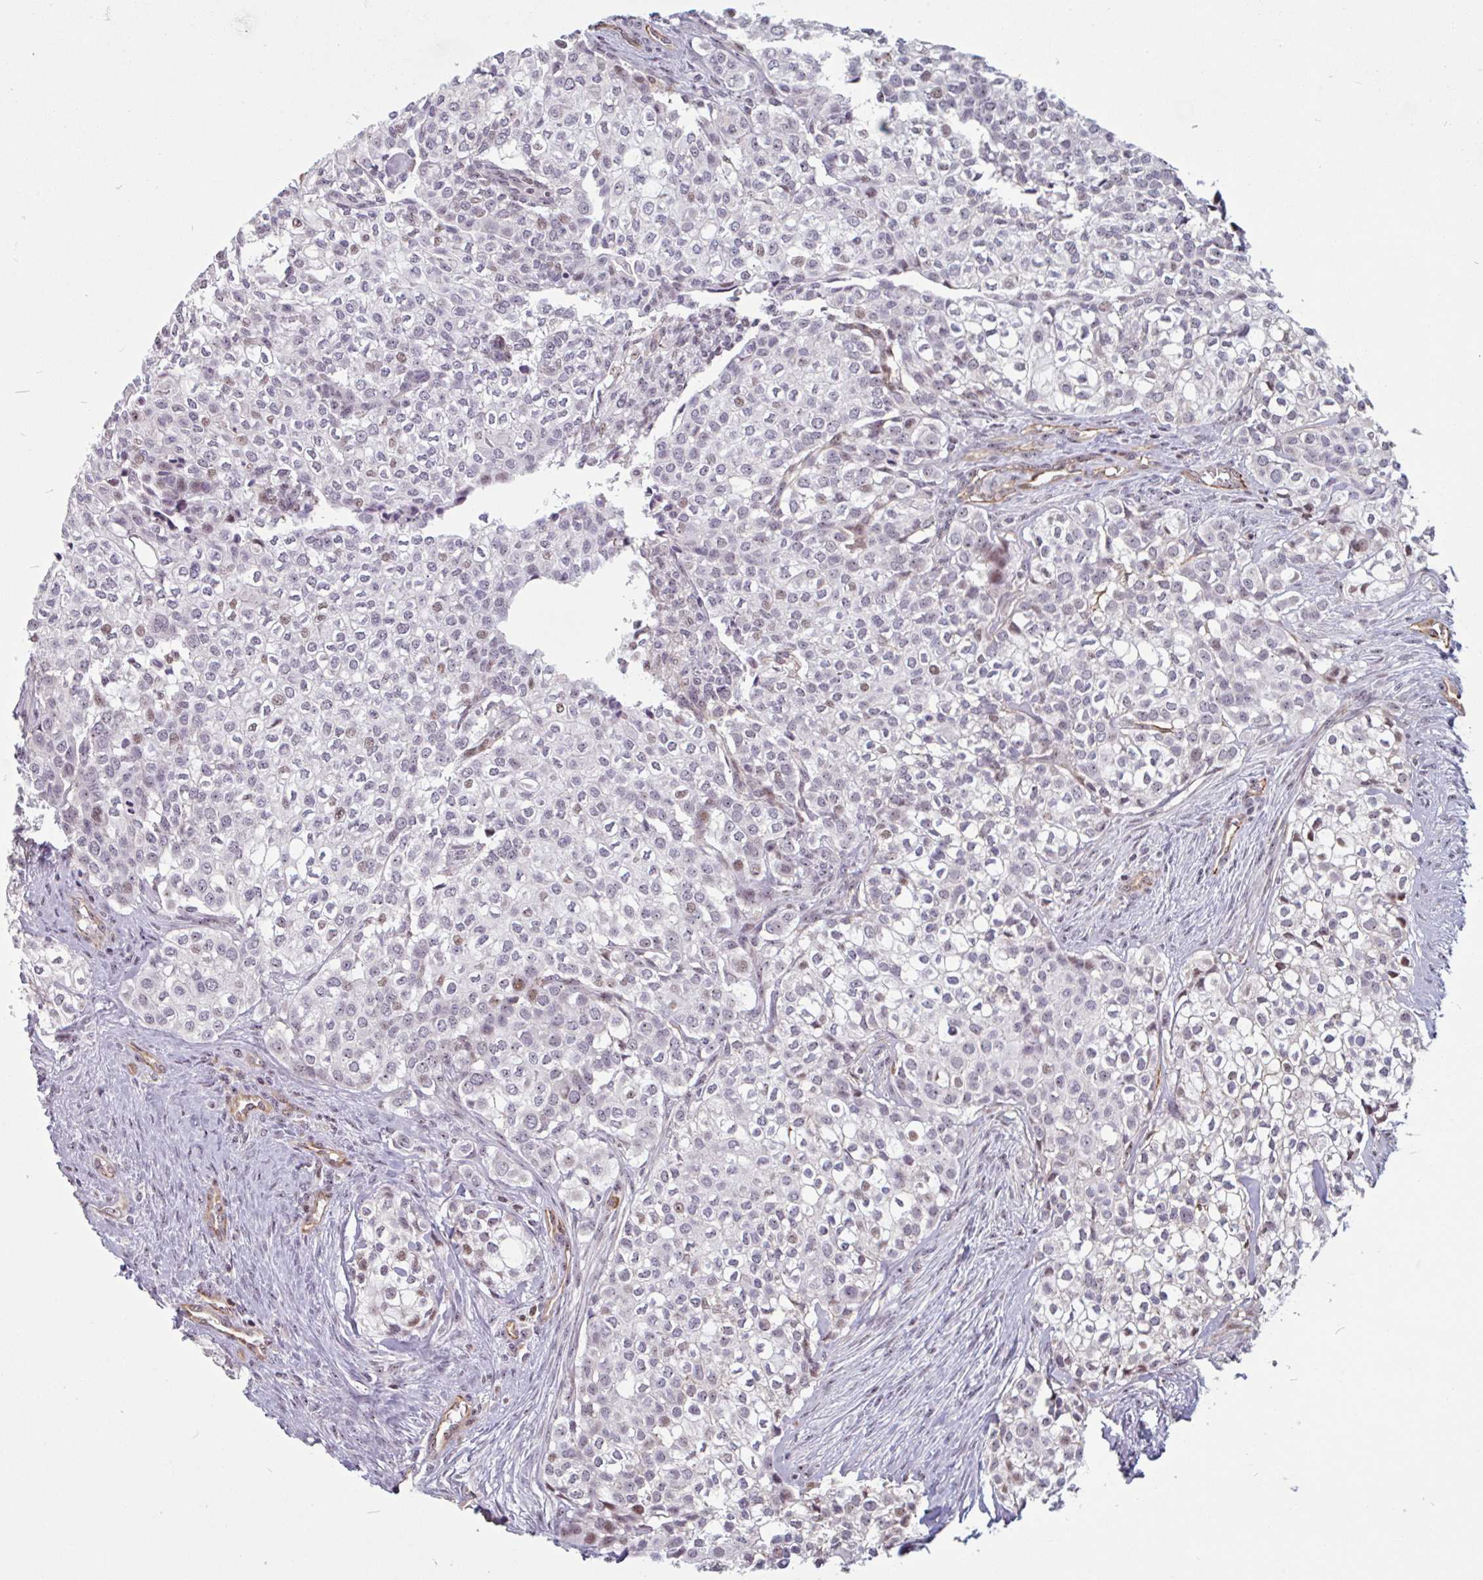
{"staining": {"intensity": "weak", "quantity": "25%-75%", "location": "nuclear"}, "tissue": "head and neck cancer", "cell_type": "Tumor cells", "image_type": "cancer", "snomed": [{"axis": "morphology", "description": "Adenocarcinoma, NOS"}, {"axis": "topography", "description": "Head-Neck"}], "caption": "Brown immunohistochemical staining in human adenocarcinoma (head and neck) shows weak nuclear expression in approximately 25%-75% of tumor cells. The staining was performed using DAB to visualize the protein expression in brown, while the nuclei were stained in blue with hematoxylin (Magnification: 20x).", "gene": "ZNF689", "patient": {"sex": "male", "age": 81}}